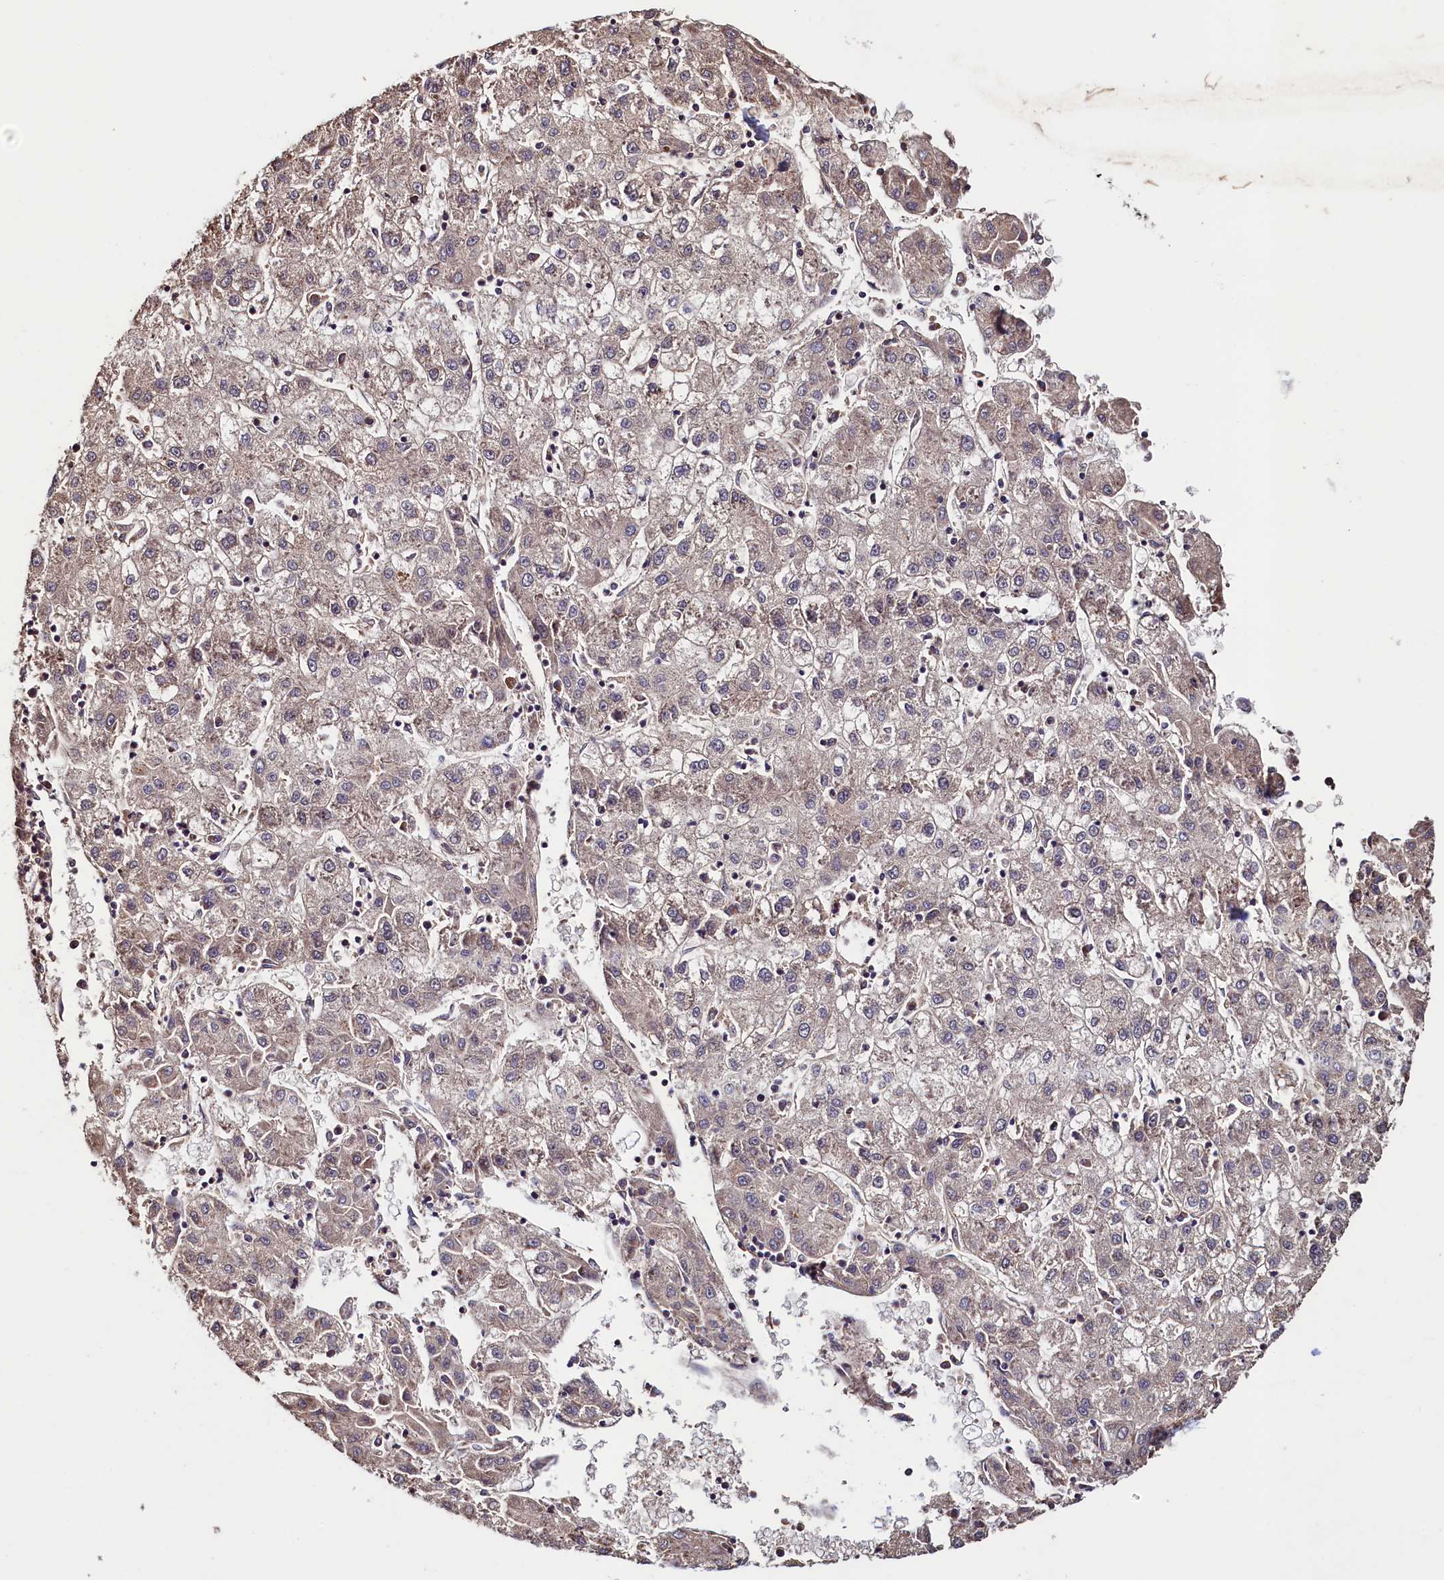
{"staining": {"intensity": "weak", "quantity": "25%-75%", "location": "cytoplasmic/membranous"}, "tissue": "liver cancer", "cell_type": "Tumor cells", "image_type": "cancer", "snomed": [{"axis": "morphology", "description": "Carcinoma, Hepatocellular, NOS"}, {"axis": "topography", "description": "Liver"}], "caption": "A high-resolution micrograph shows immunohistochemistry (IHC) staining of hepatocellular carcinoma (liver), which demonstrates weak cytoplasmic/membranous staining in about 25%-75% of tumor cells.", "gene": "RBFA", "patient": {"sex": "male", "age": 72}}